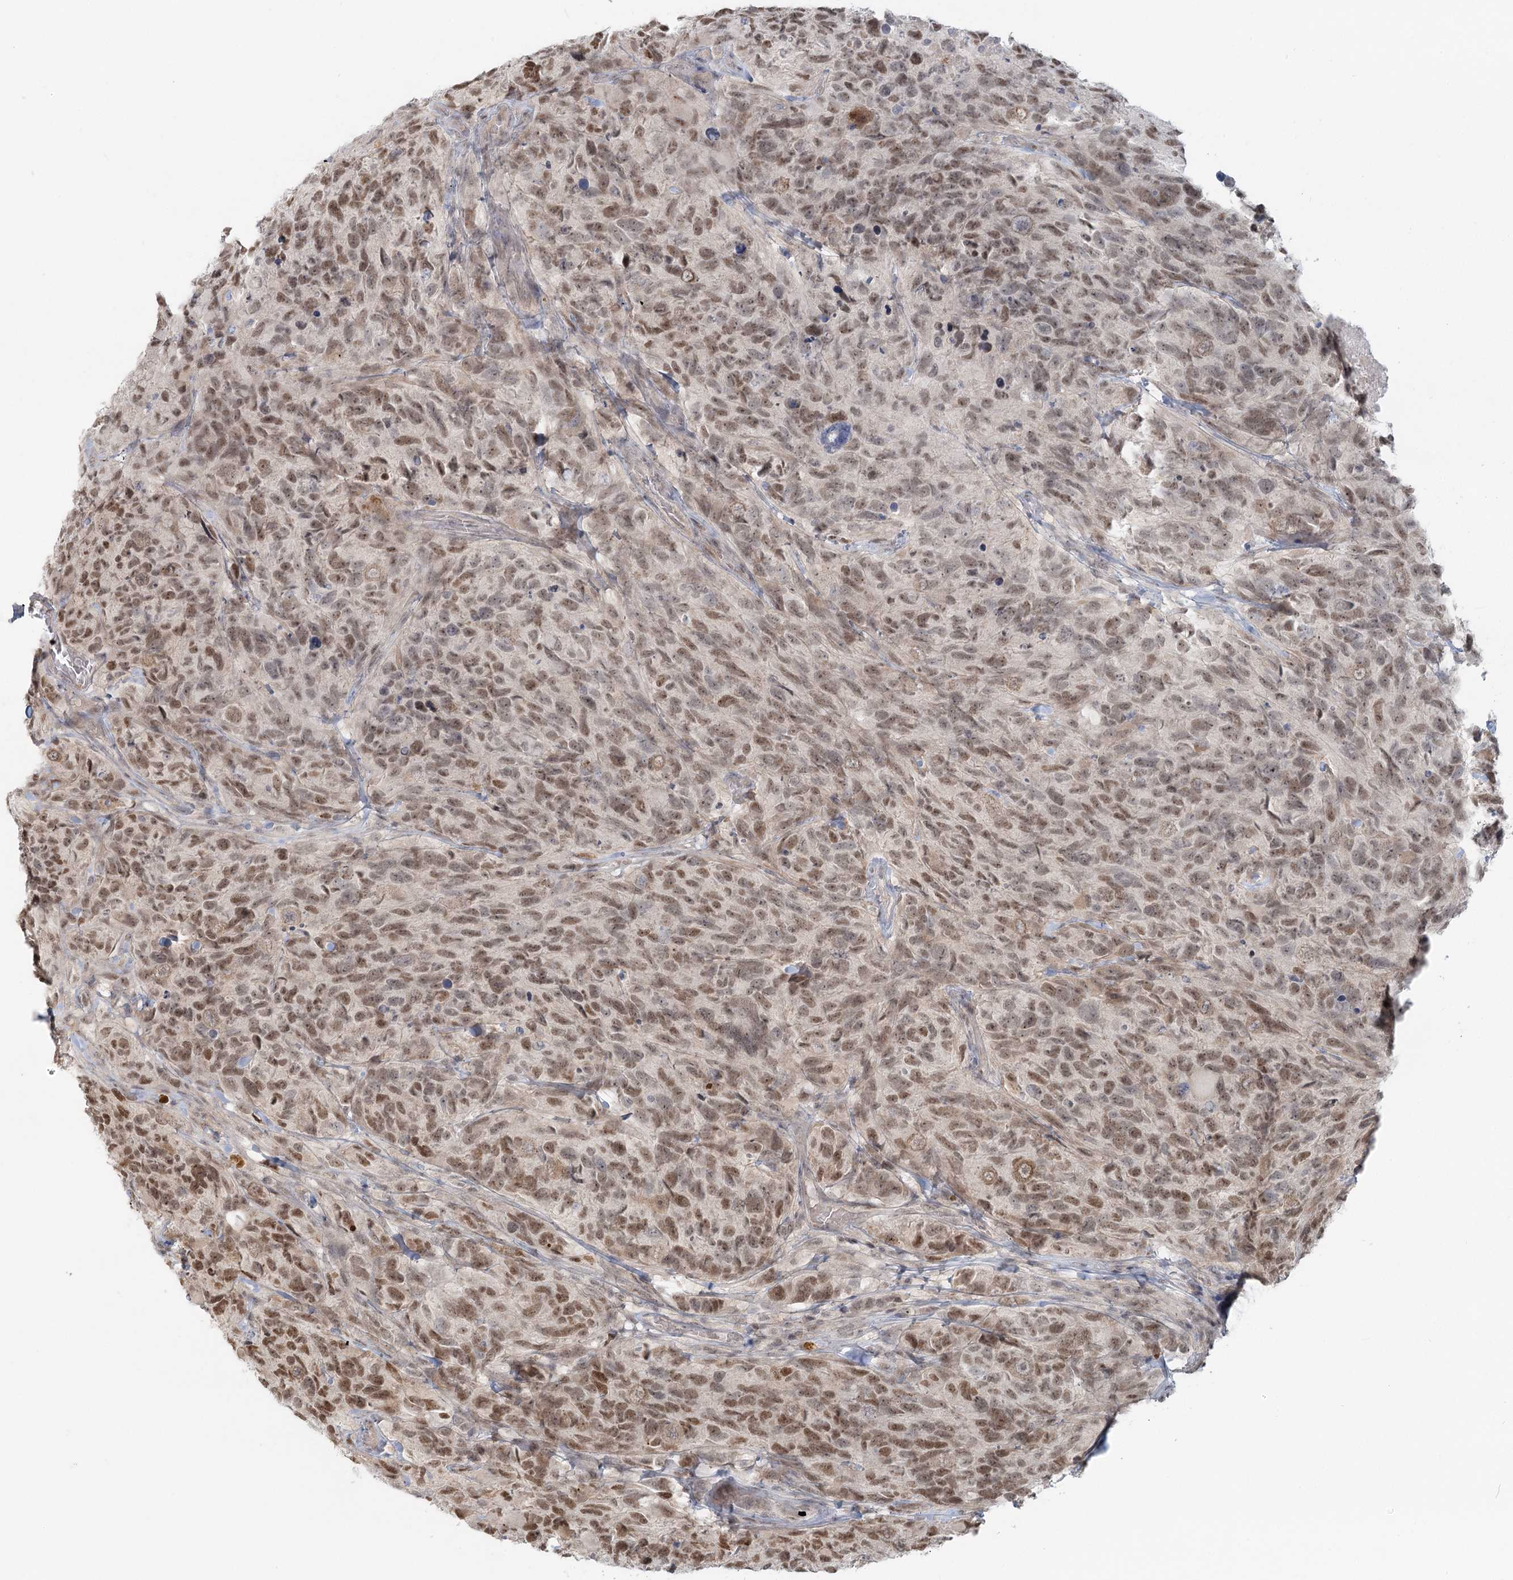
{"staining": {"intensity": "moderate", "quantity": ">75%", "location": "nuclear"}, "tissue": "glioma", "cell_type": "Tumor cells", "image_type": "cancer", "snomed": [{"axis": "morphology", "description": "Glioma, malignant, High grade"}, {"axis": "topography", "description": "Brain"}], "caption": "Human glioma stained with a brown dye displays moderate nuclear positive expression in approximately >75% of tumor cells.", "gene": "R3HCC1L", "patient": {"sex": "male", "age": 69}}